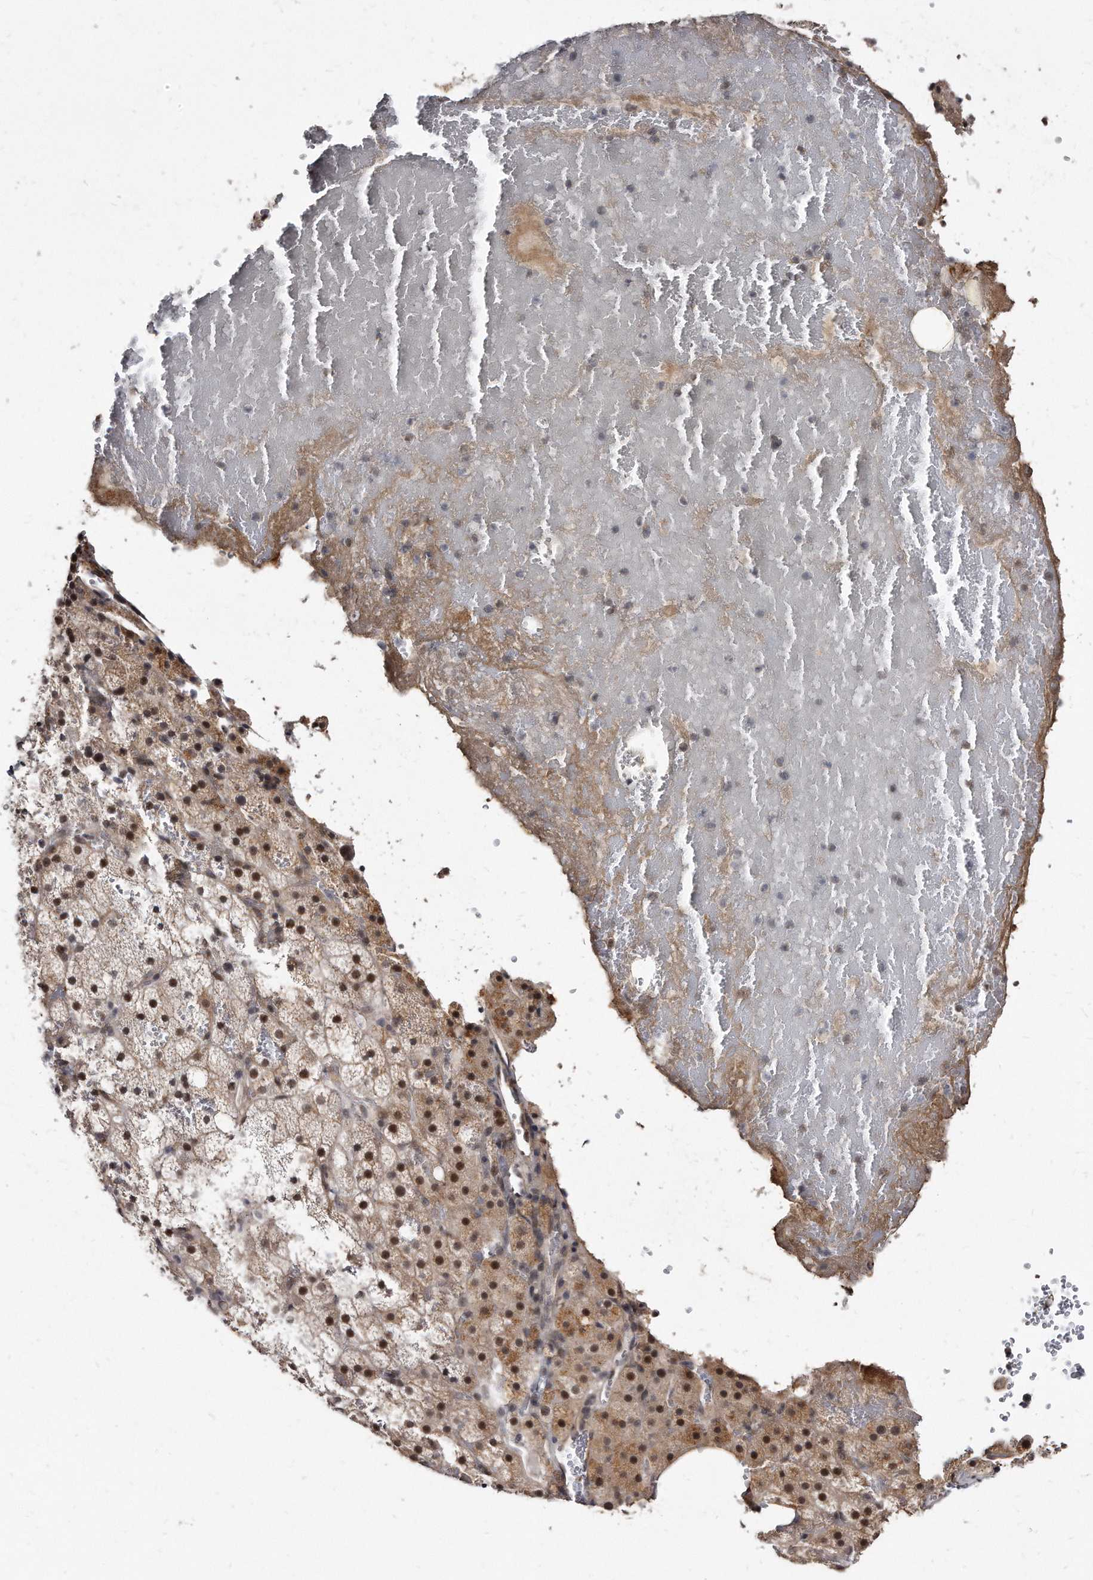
{"staining": {"intensity": "moderate", "quantity": ">75%", "location": "cytoplasmic/membranous,nuclear"}, "tissue": "adrenal gland", "cell_type": "Glandular cells", "image_type": "normal", "snomed": [{"axis": "morphology", "description": "Normal tissue, NOS"}, {"axis": "topography", "description": "Adrenal gland"}], "caption": "A brown stain highlights moderate cytoplasmic/membranous,nuclear expression of a protein in glandular cells of normal human adrenal gland.", "gene": "KLHDC3", "patient": {"sex": "female", "age": 59}}